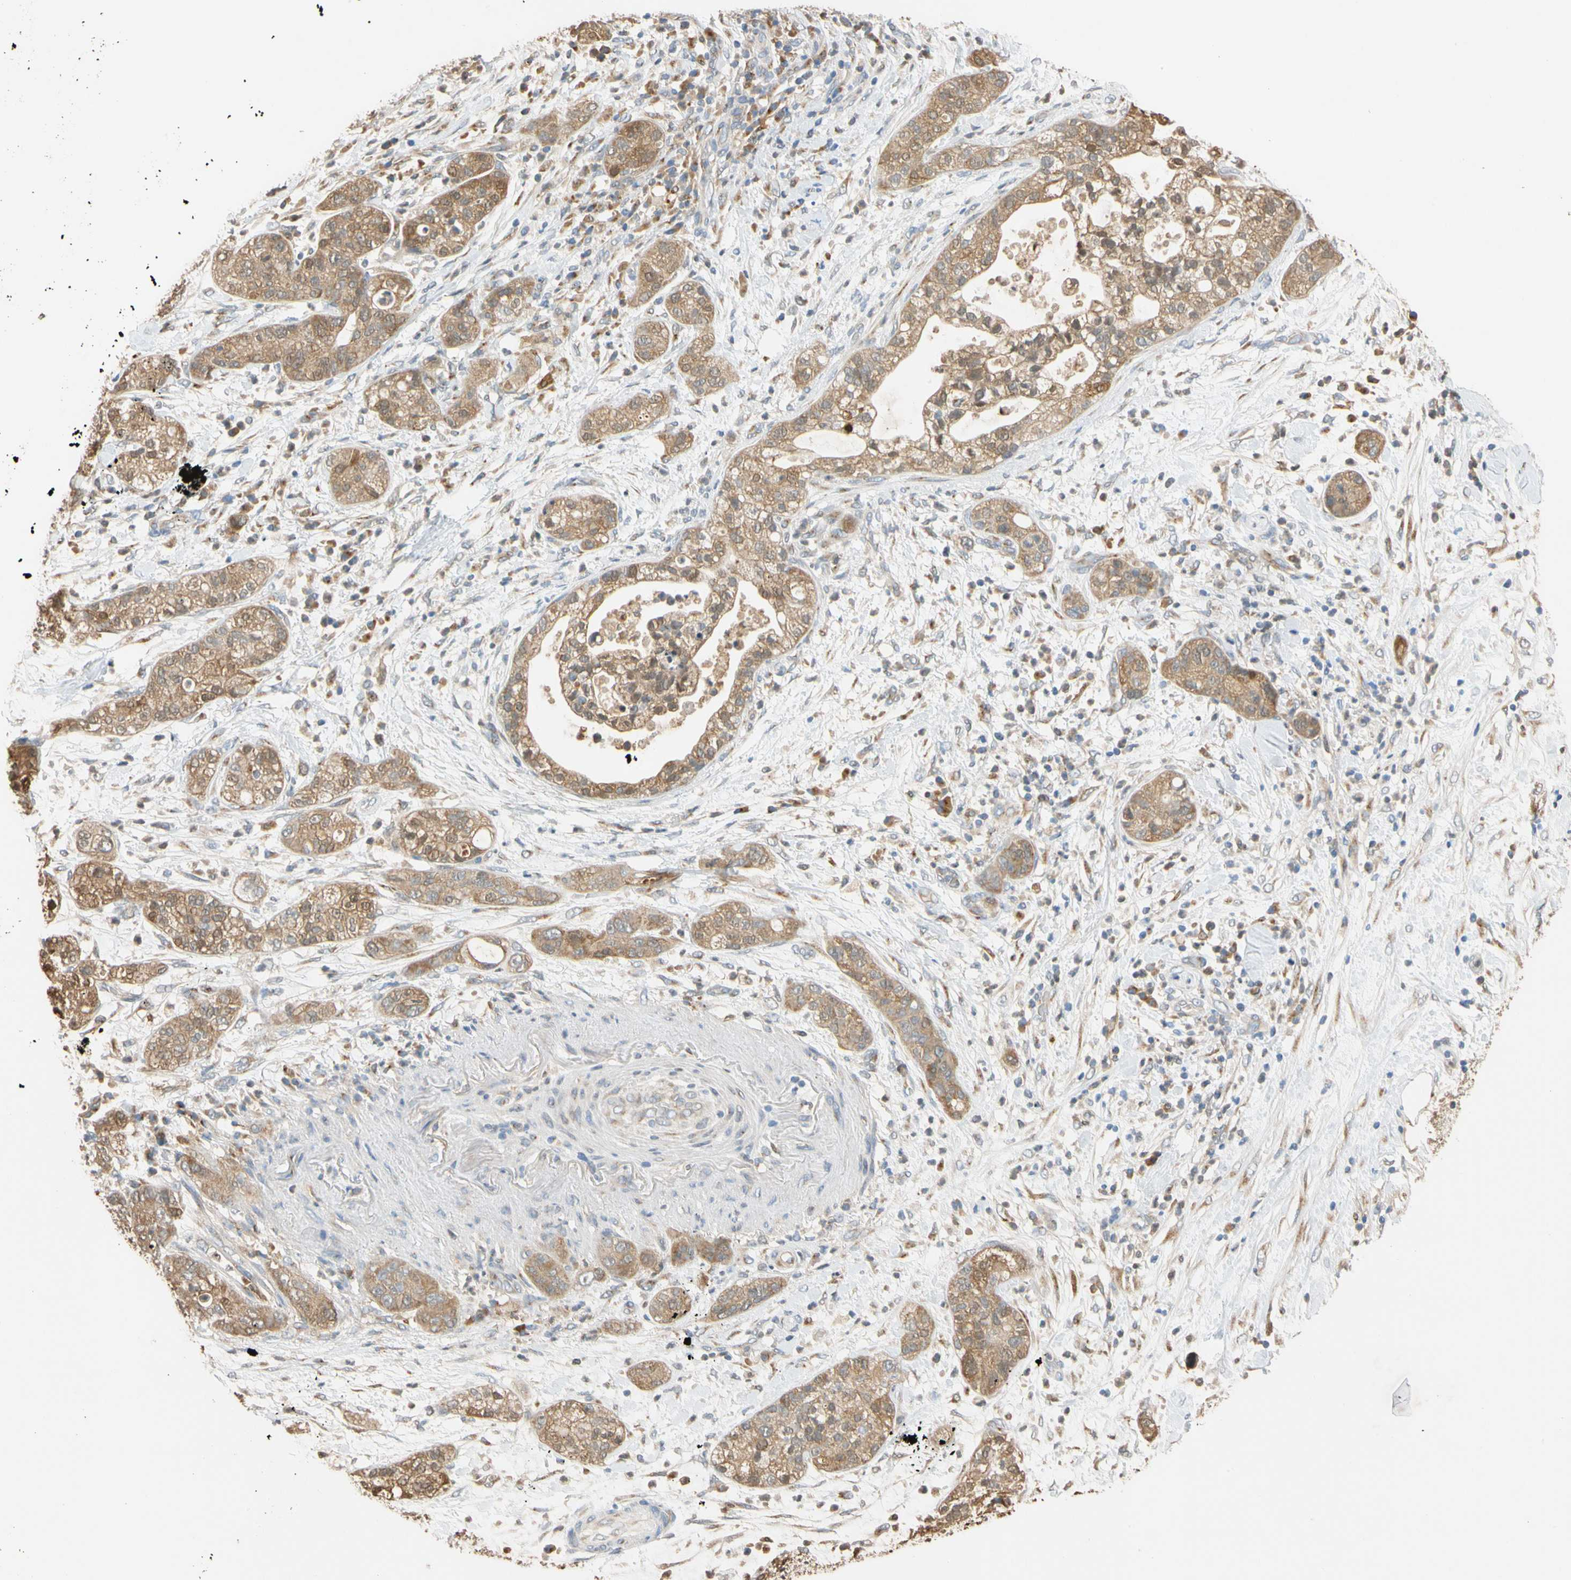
{"staining": {"intensity": "moderate", "quantity": ">75%", "location": "cytoplasmic/membranous"}, "tissue": "pancreatic cancer", "cell_type": "Tumor cells", "image_type": "cancer", "snomed": [{"axis": "morphology", "description": "Adenocarcinoma, NOS"}, {"axis": "topography", "description": "Pancreas"}], "caption": "Protein staining displays moderate cytoplasmic/membranous staining in about >75% of tumor cells in pancreatic adenocarcinoma.", "gene": "GPSM2", "patient": {"sex": "female", "age": 78}}